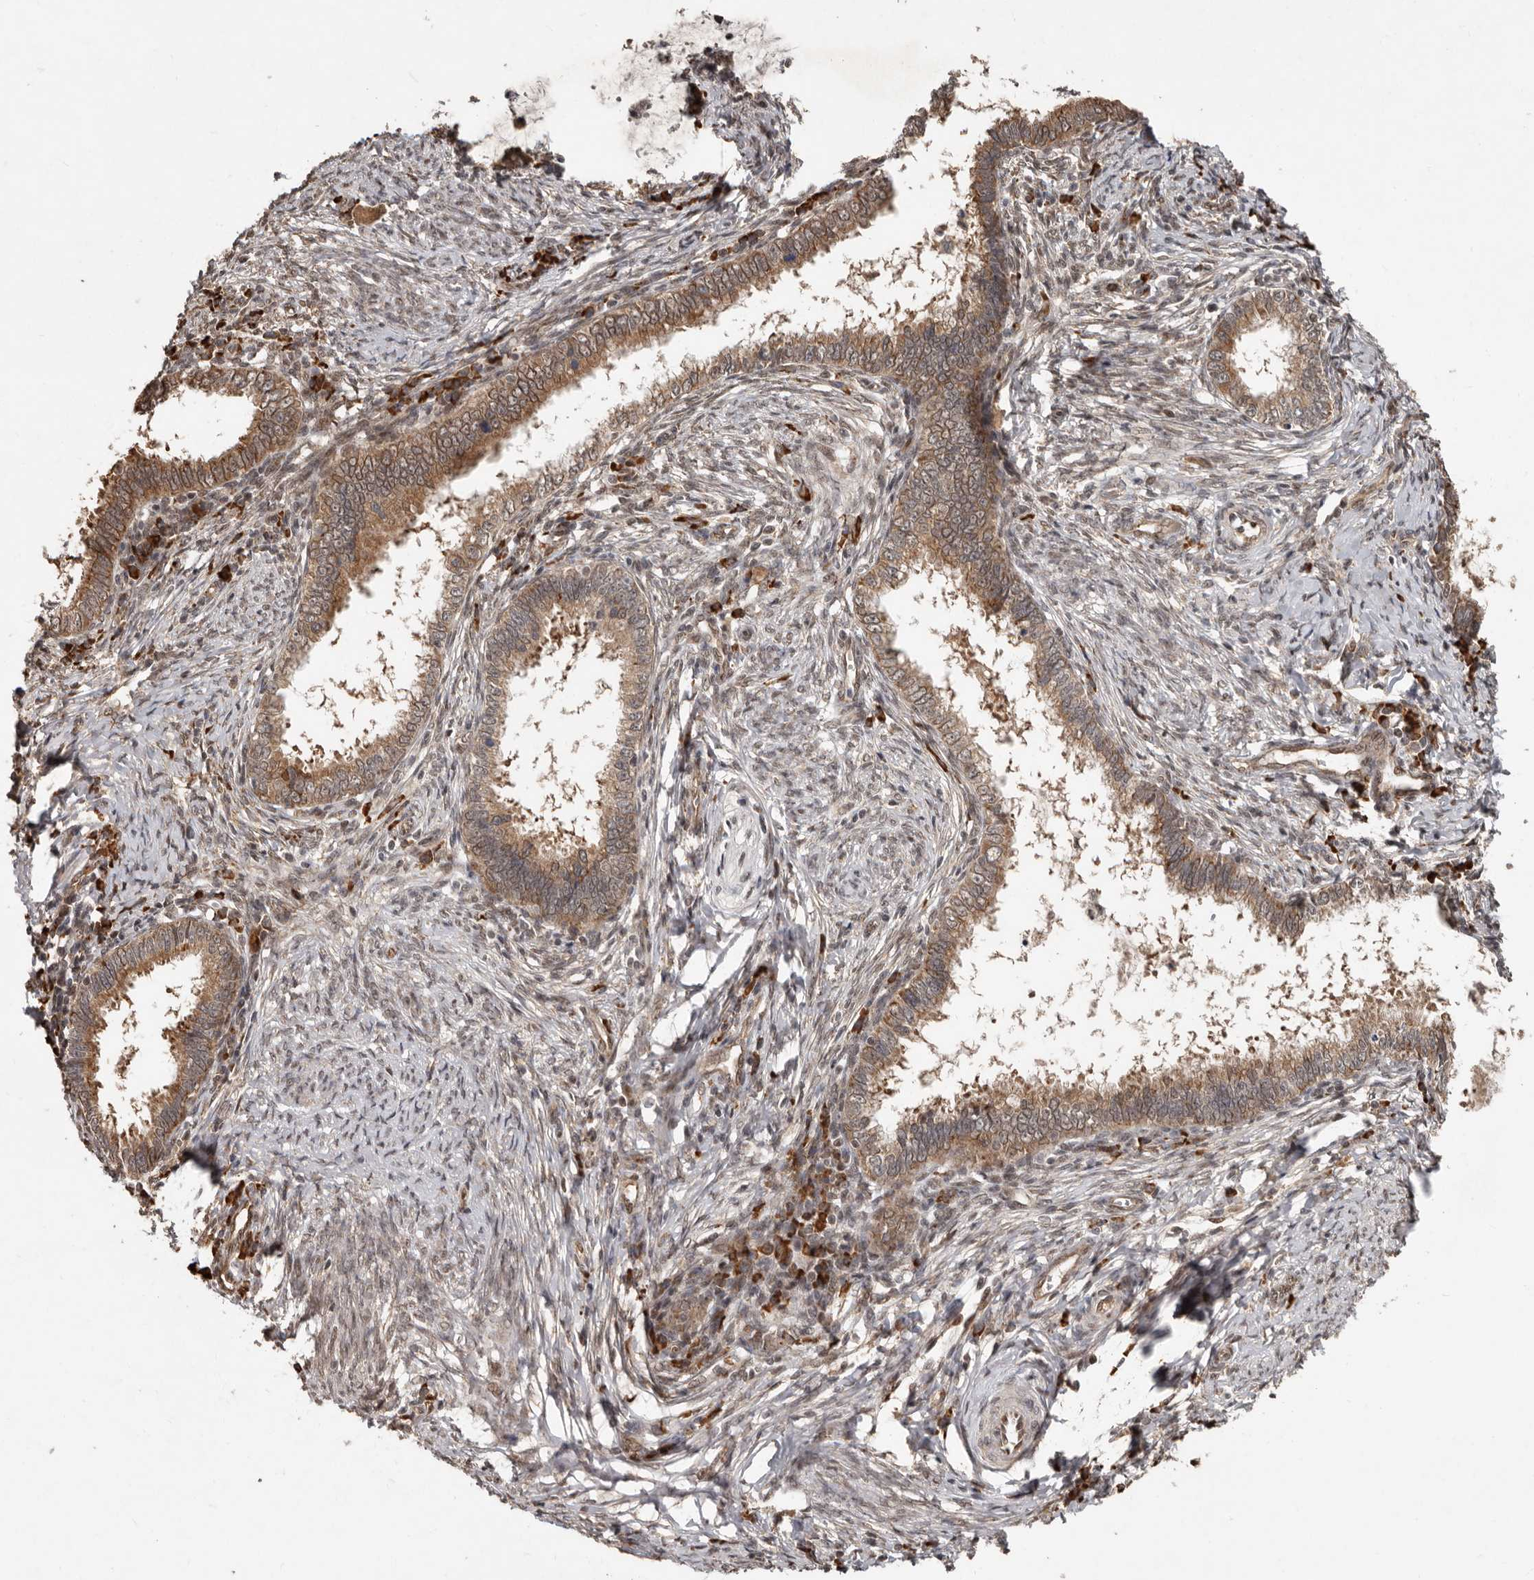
{"staining": {"intensity": "moderate", "quantity": ">75%", "location": "cytoplasmic/membranous"}, "tissue": "cervical cancer", "cell_type": "Tumor cells", "image_type": "cancer", "snomed": [{"axis": "morphology", "description": "Adenocarcinoma, NOS"}, {"axis": "topography", "description": "Cervix"}], "caption": "Human cervical cancer stained with a brown dye demonstrates moderate cytoplasmic/membranous positive staining in about >75% of tumor cells.", "gene": "LRGUK", "patient": {"sex": "female", "age": 36}}